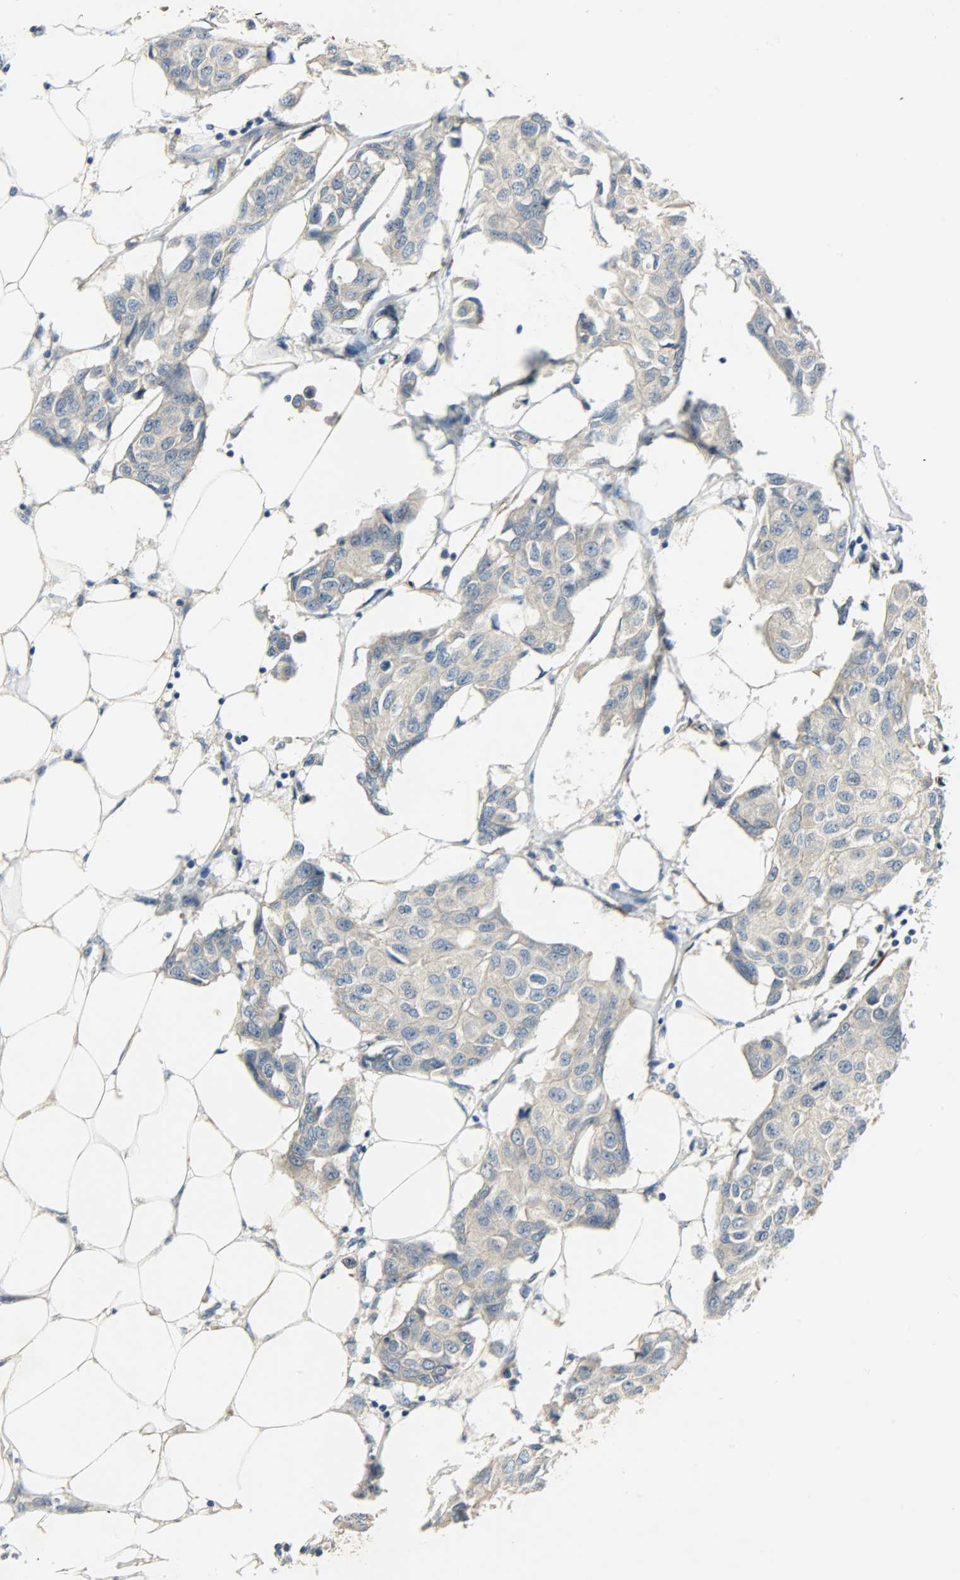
{"staining": {"intensity": "weak", "quantity": ">75%", "location": "cytoplasmic/membranous"}, "tissue": "breast cancer", "cell_type": "Tumor cells", "image_type": "cancer", "snomed": [{"axis": "morphology", "description": "Duct carcinoma"}, {"axis": "topography", "description": "Breast"}], "caption": "IHC of breast intraductal carcinoma exhibits low levels of weak cytoplasmic/membranous positivity in about >75% of tumor cells.", "gene": "KIAA1217", "patient": {"sex": "female", "age": 80}}